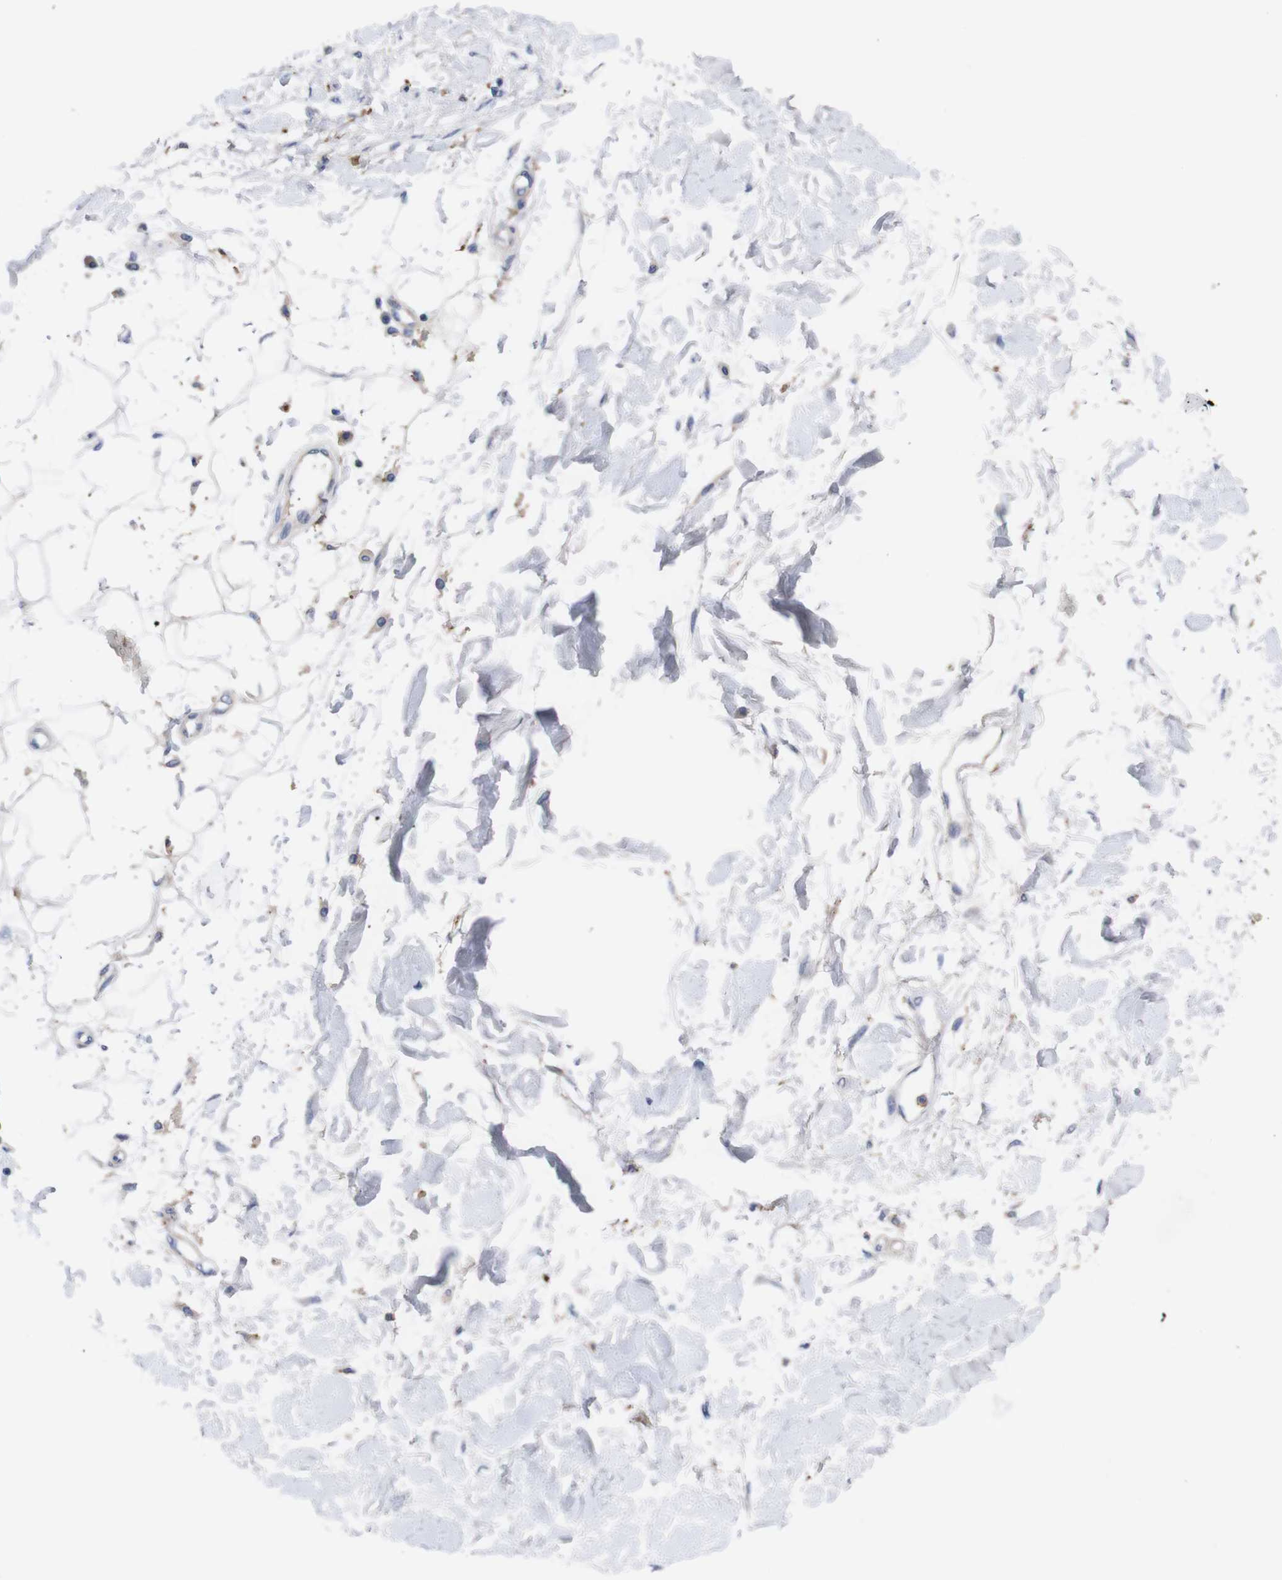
{"staining": {"intensity": "weak", "quantity": ">75%", "location": "cytoplasmic/membranous"}, "tissue": "adipose tissue", "cell_type": "Adipocytes", "image_type": "normal", "snomed": [{"axis": "morphology", "description": "Squamous cell carcinoma, NOS"}, {"axis": "topography", "description": "Skin"}], "caption": "DAB immunohistochemical staining of unremarkable human adipose tissue shows weak cytoplasmic/membranous protein positivity in about >75% of adipocytes. The protein of interest is stained brown, and the nuclei are stained in blue (DAB (3,3'-diaminobenzidine) IHC with brightfield microscopy, high magnification).", "gene": "C5AR1", "patient": {"sex": "male", "age": 83}}